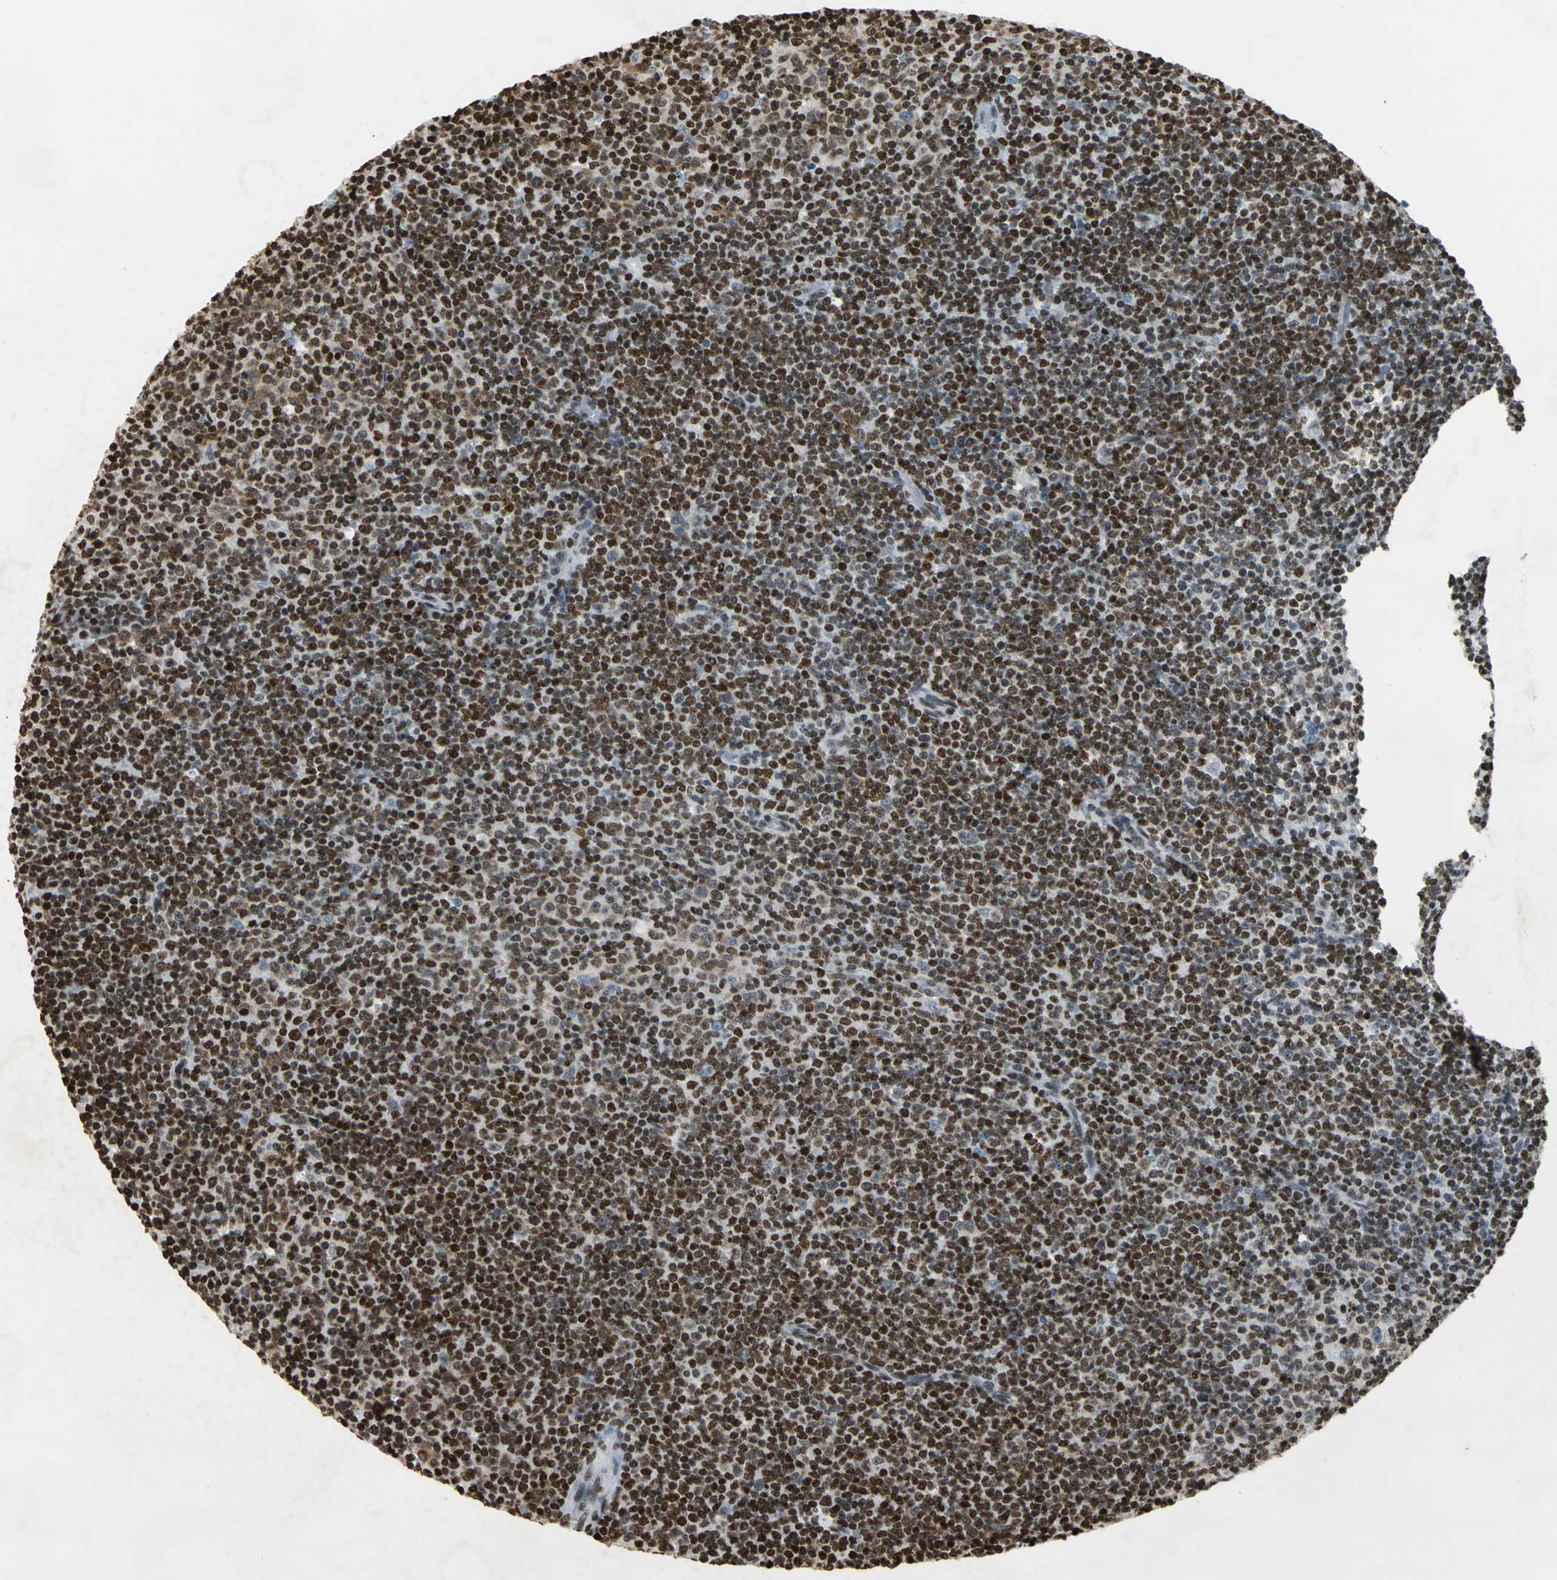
{"staining": {"intensity": "strong", "quantity": ">75%", "location": "nuclear"}, "tissue": "lymphoma", "cell_type": "Tumor cells", "image_type": "cancer", "snomed": [{"axis": "morphology", "description": "Malignant lymphoma, non-Hodgkin's type, Low grade"}, {"axis": "topography", "description": "Lymph node"}], "caption": "Tumor cells demonstrate high levels of strong nuclear staining in about >75% of cells in lymphoma. (DAB (3,3'-diaminobenzidine) IHC, brown staining for protein, blue staining for nuclei).", "gene": "HMGB1", "patient": {"sex": "male", "age": 70}}